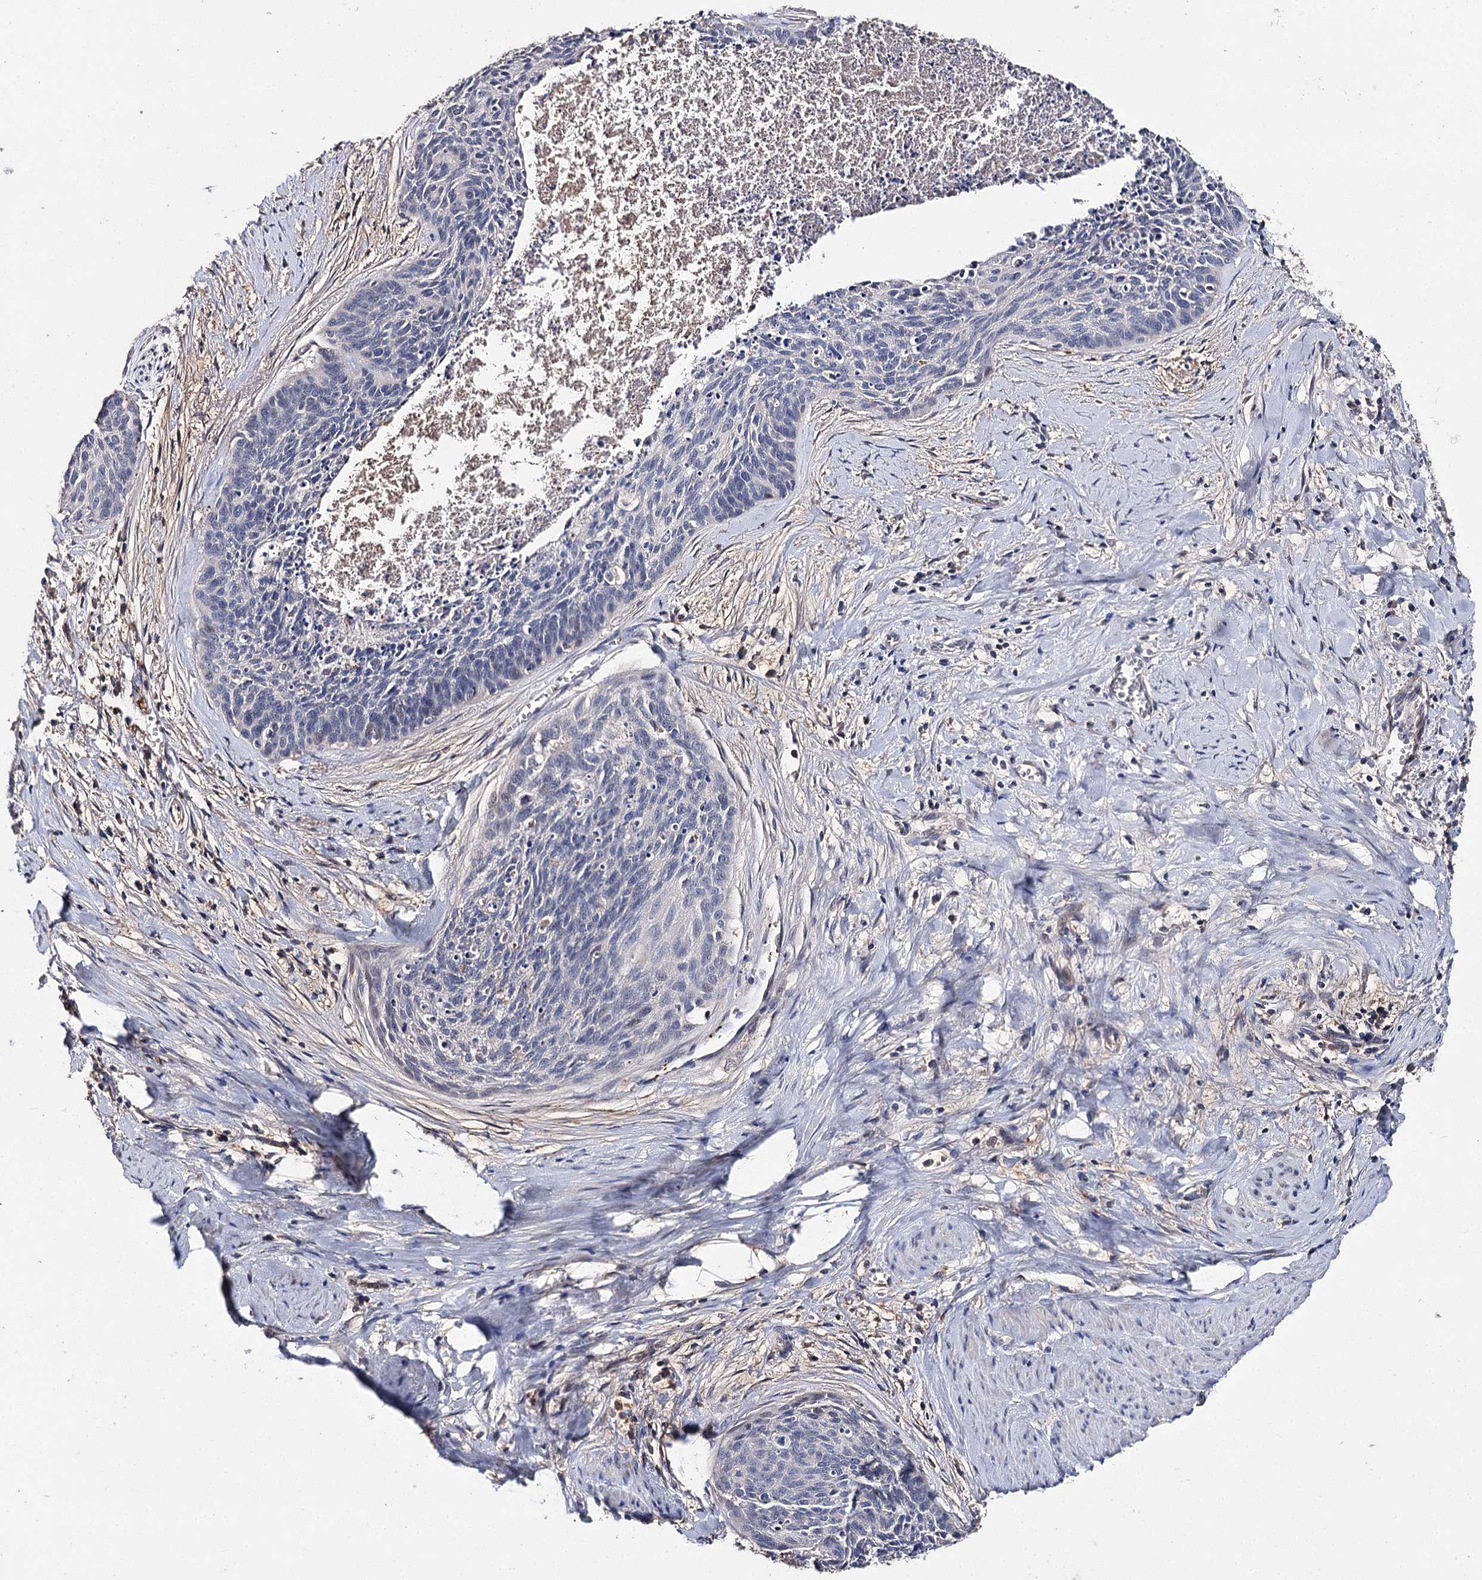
{"staining": {"intensity": "negative", "quantity": "none", "location": "none"}, "tissue": "cervical cancer", "cell_type": "Tumor cells", "image_type": "cancer", "snomed": [{"axis": "morphology", "description": "Squamous cell carcinoma, NOS"}, {"axis": "topography", "description": "Cervix"}], "caption": "Immunohistochemistry of human cervical cancer shows no staining in tumor cells.", "gene": "DNAH6", "patient": {"sex": "female", "age": 55}}